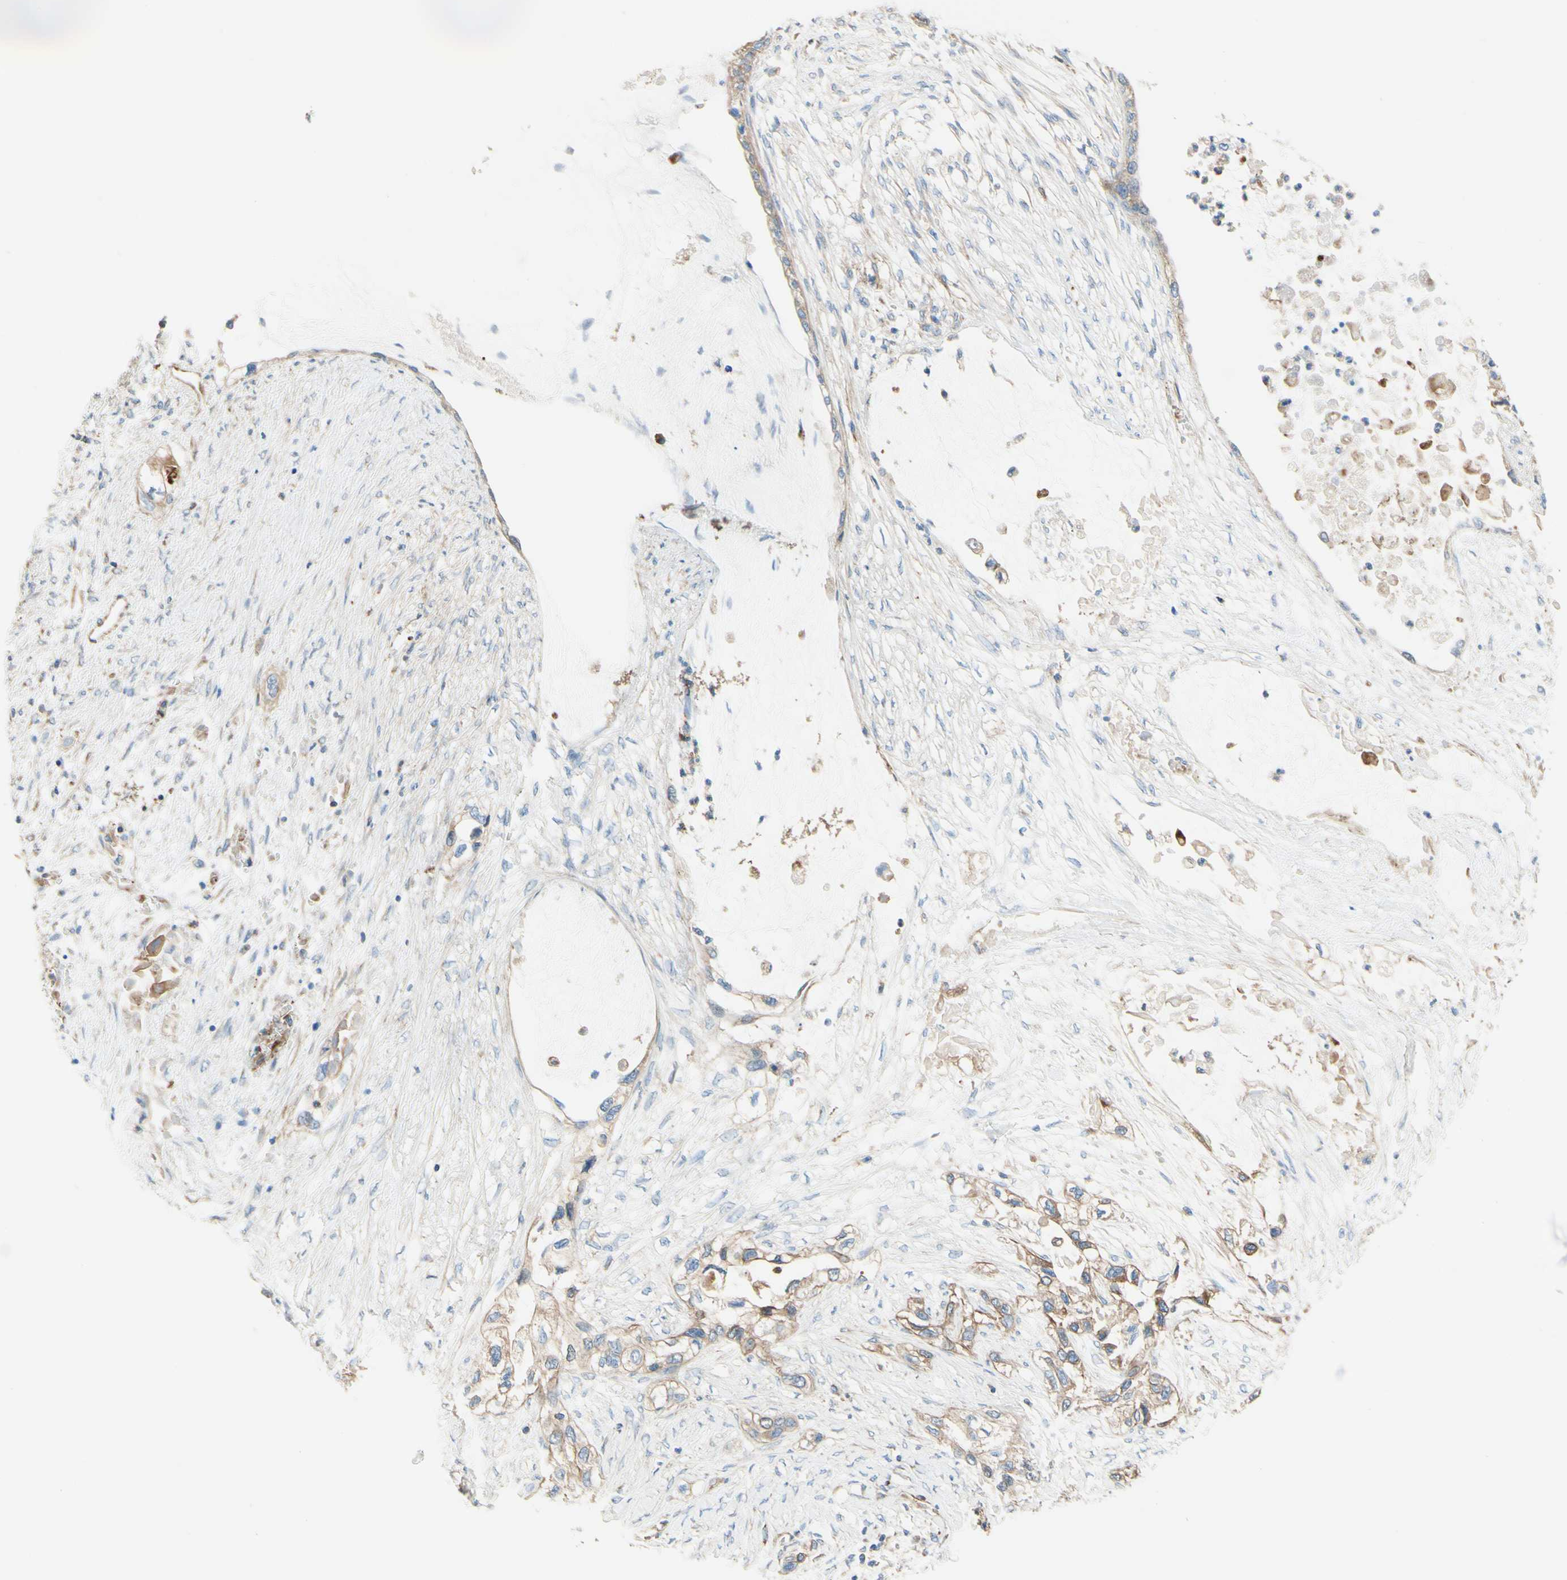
{"staining": {"intensity": "weak", "quantity": ">75%", "location": "cytoplasmic/membranous"}, "tissue": "pancreatic cancer", "cell_type": "Tumor cells", "image_type": "cancer", "snomed": [{"axis": "morphology", "description": "Adenocarcinoma, NOS"}, {"axis": "topography", "description": "Pancreas"}], "caption": "Immunohistochemical staining of human pancreatic cancer exhibits low levels of weak cytoplasmic/membranous staining in about >75% of tumor cells.", "gene": "ENDOD1", "patient": {"sex": "female", "age": 70}}